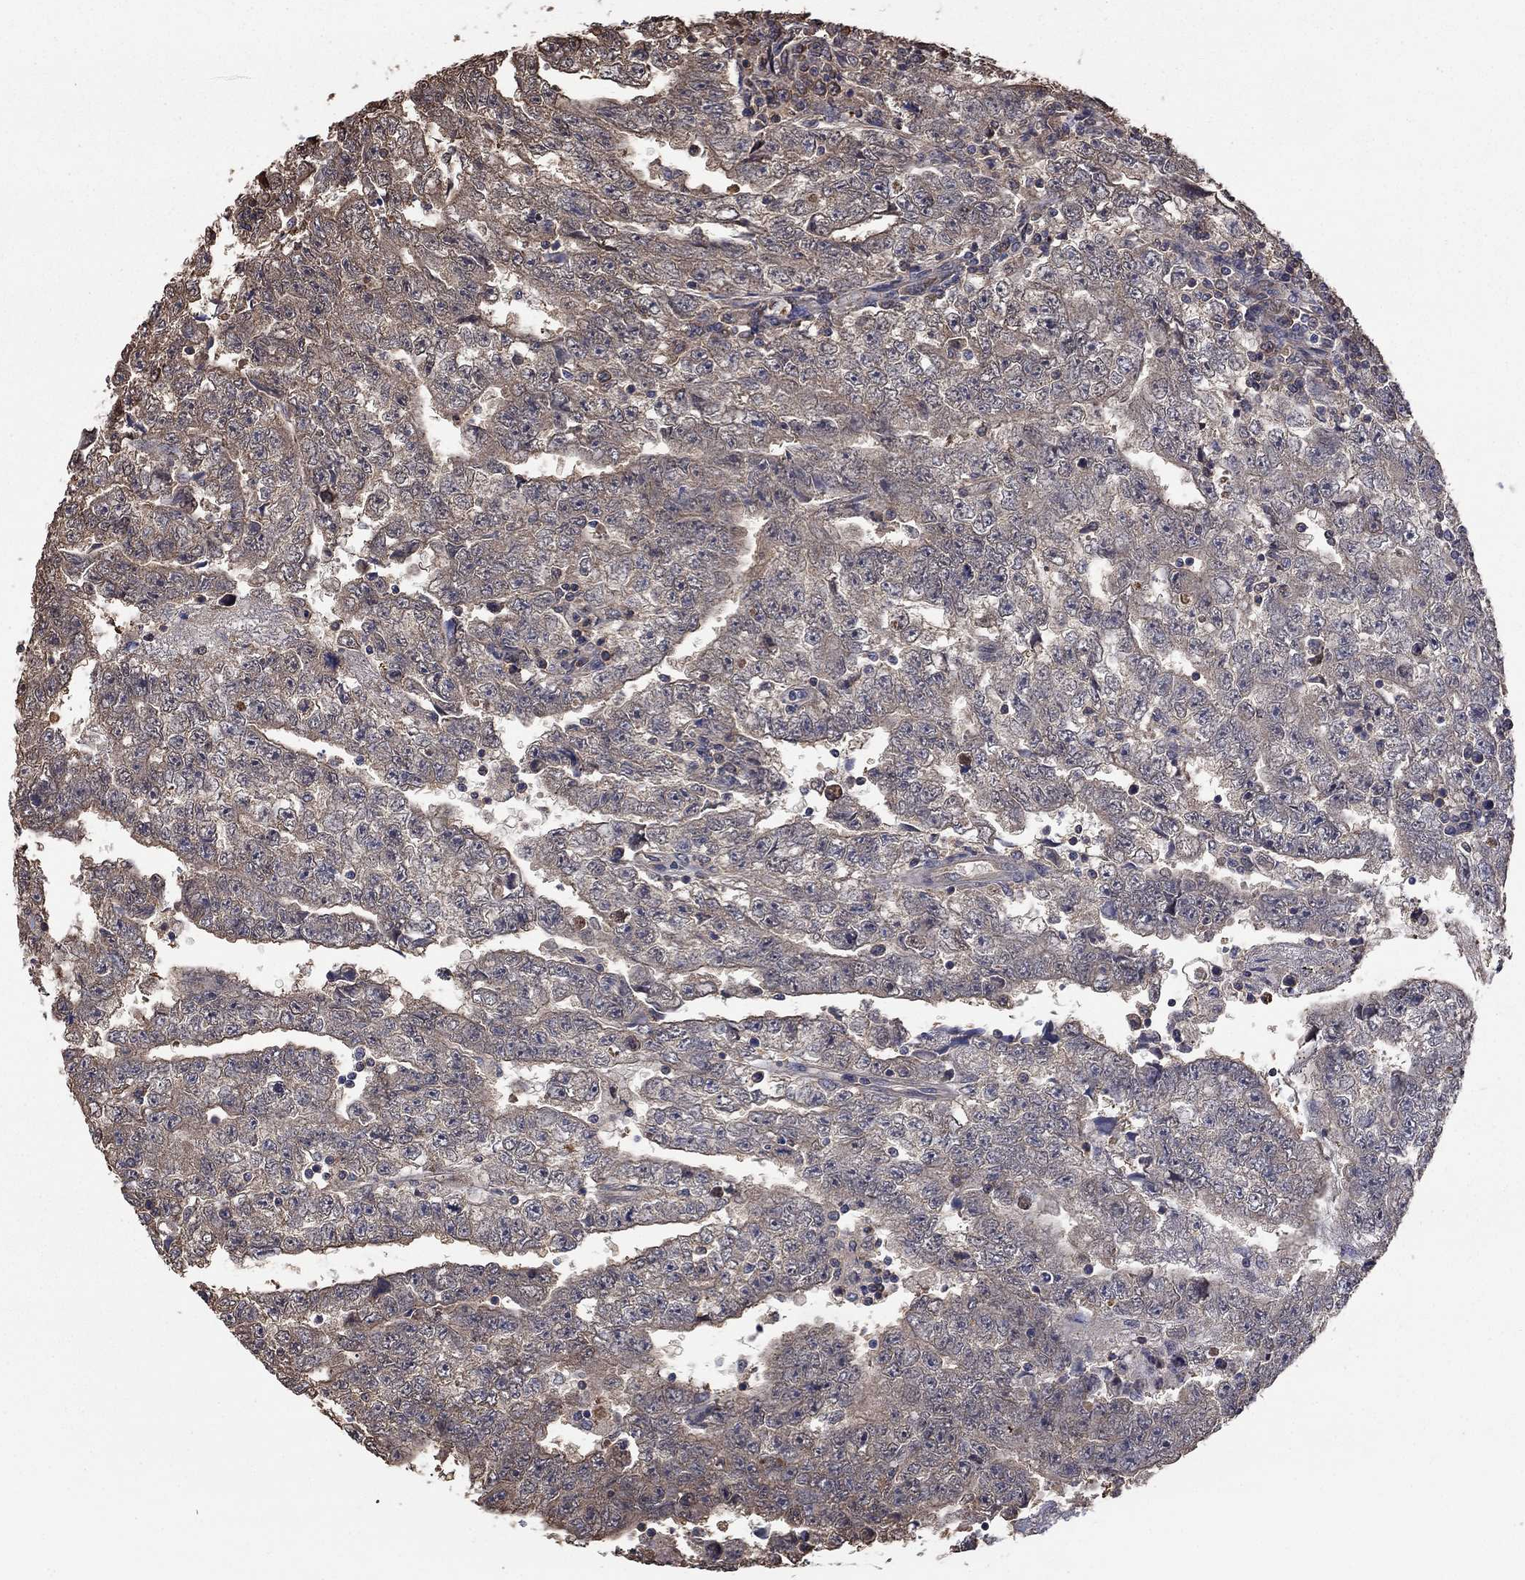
{"staining": {"intensity": "weak", "quantity": ">75%", "location": "cytoplasmic/membranous"}, "tissue": "testis cancer", "cell_type": "Tumor cells", "image_type": "cancer", "snomed": [{"axis": "morphology", "description": "Carcinoma, Embryonal, NOS"}, {"axis": "topography", "description": "Testis"}], "caption": "This image reveals immunohistochemistry (IHC) staining of testis cancer, with low weak cytoplasmic/membranous positivity in about >75% of tumor cells.", "gene": "RNF114", "patient": {"sex": "male", "age": 25}}